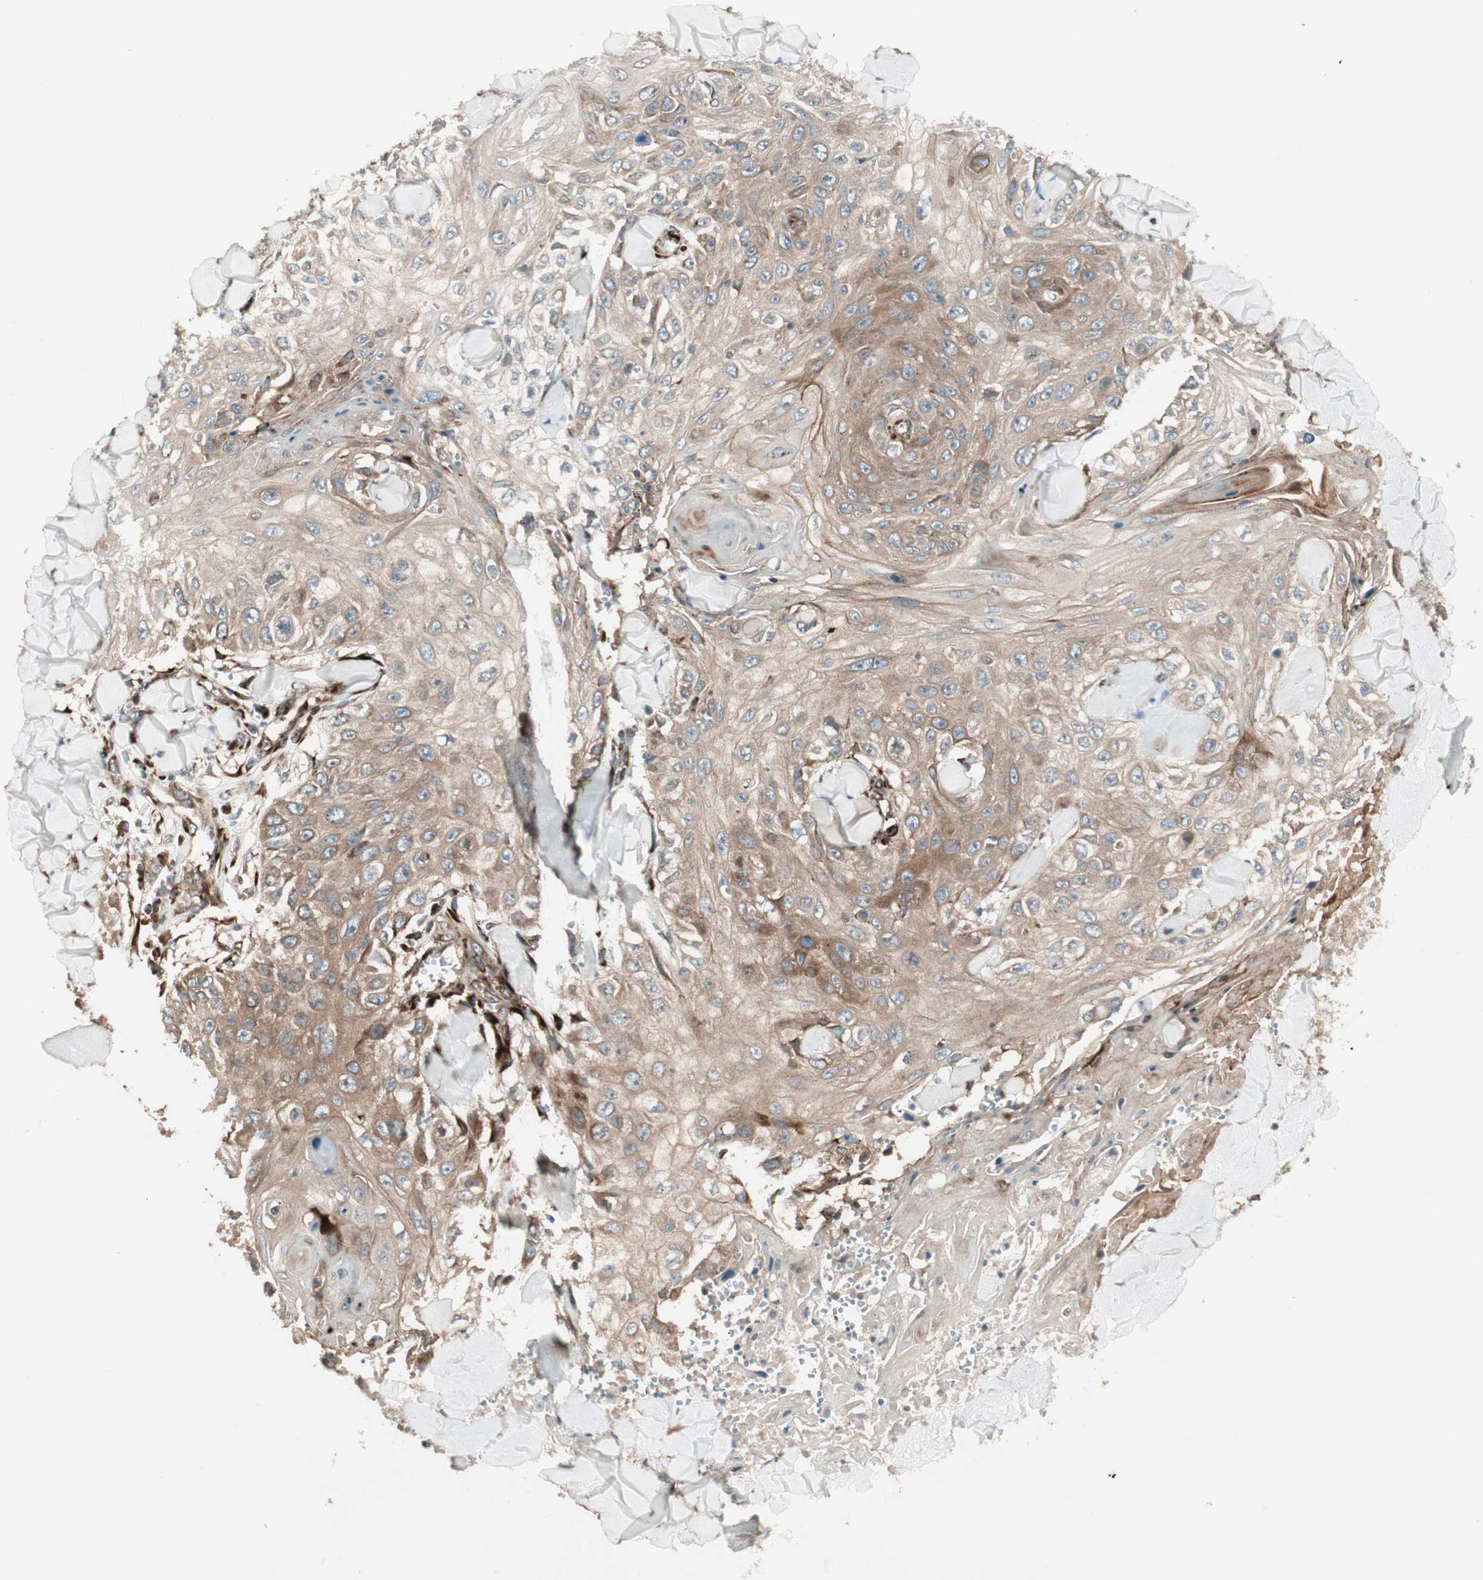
{"staining": {"intensity": "moderate", "quantity": ">75%", "location": "cytoplasmic/membranous"}, "tissue": "skin cancer", "cell_type": "Tumor cells", "image_type": "cancer", "snomed": [{"axis": "morphology", "description": "Squamous cell carcinoma, NOS"}, {"axis": "topography", "description": "Skin"}], "caption": "An image of human skin squamous cell carcinoma stained for a protein exhibits moderate cytoplasmic/membranous brown staining in tumor cells.", "gene": "PPP2R5E", "patient": {"sex": "male", "age": 86}}